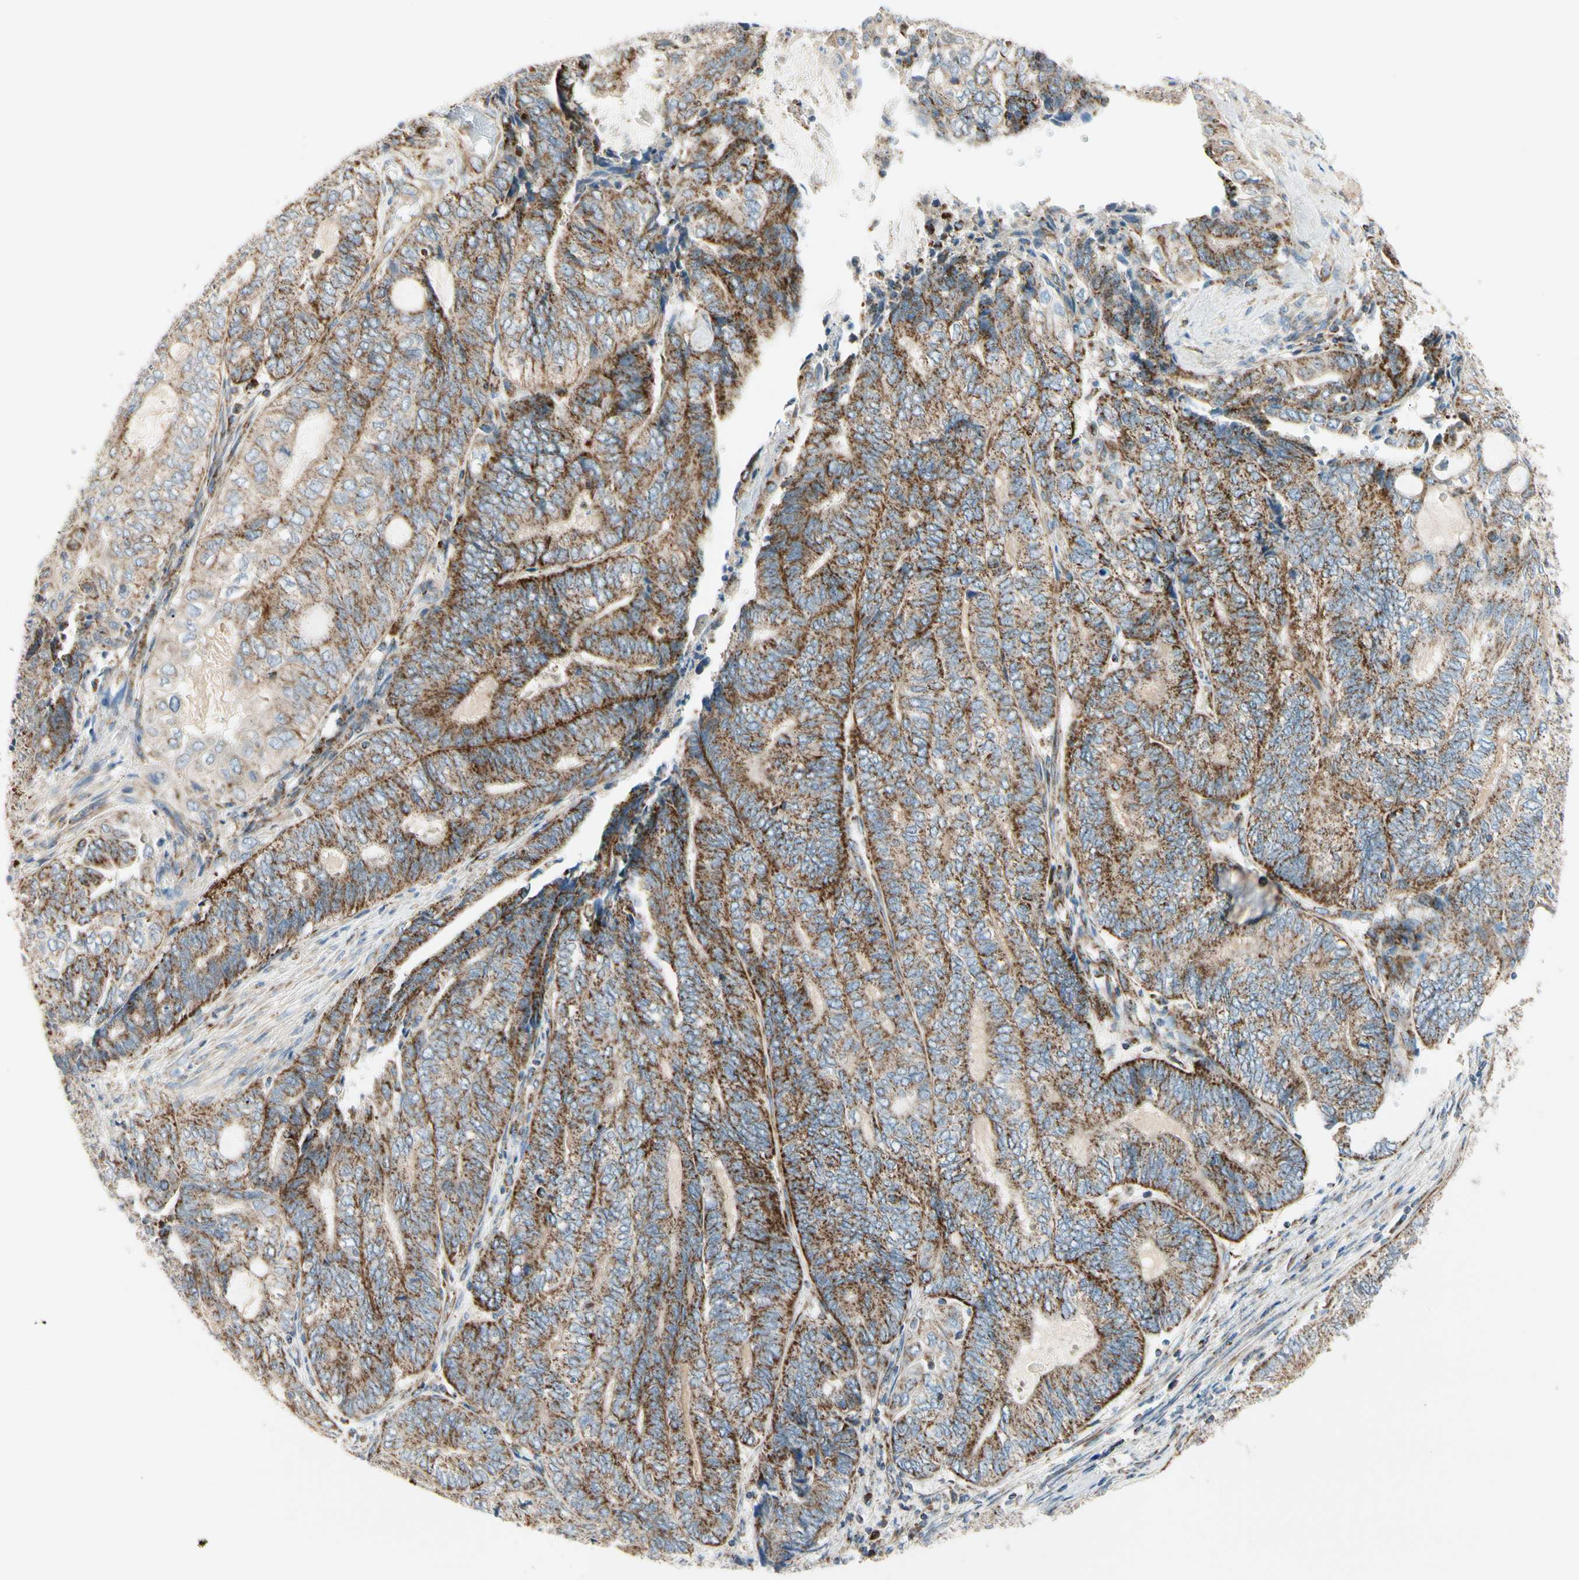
{"staining": {"intensity": "strong", "quantity": ">75%", "location": "cytoplasmic/membranous"}, "tissue": "endometrial cancer", "cell_type": "Tumor cells", "image_type": "cancer", "snomed": [{"axis": "morphology", "description": "Adenocarcinoma, NOS"}, {"axis": "topography", "description": "Uterus"}, {"axis": "topography", "description": "Endometrium"}], "caption": "Brown immunohistochemical staining in human endometrial cancer exhibits strong cytoplasmic/membranous expression in approximately >75% of tumor cells.", "gene": "TBC1D10A", "patient": {"sex": "female", "age": 70}}